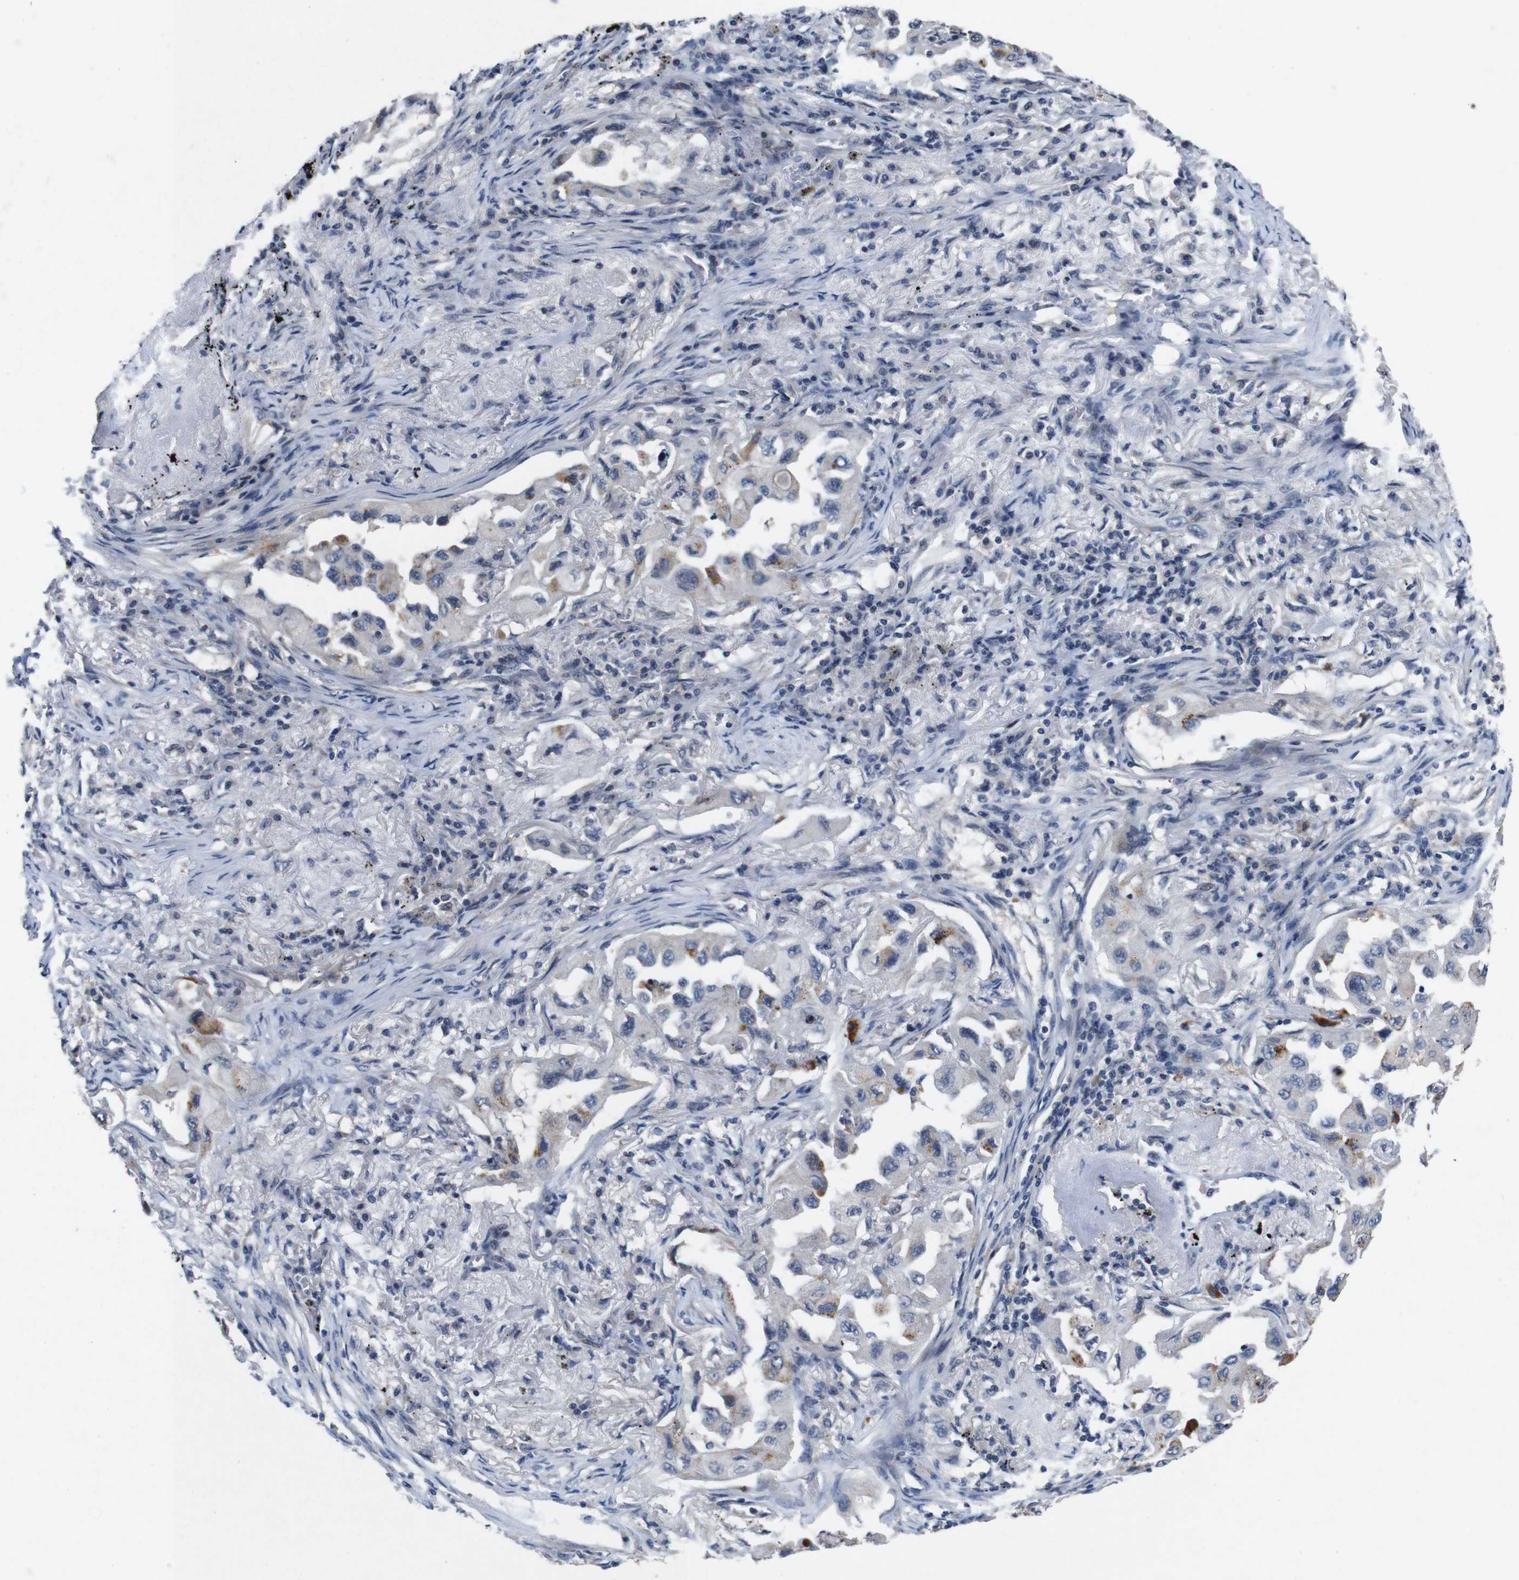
{"staining": {"intensity": "negative", "quantity": "none", "location": "none"}, "tissue": "lung cancer", "cell_type": "Tumor cells", "image_type": "cancer", "snomed": [{"axis": "morphology", "description": "Adenocarcinoma, NOS"}, {"axis": "topography", "description": "Lung"}], "caption": "Immunohistochemical staining of adenocarcinoma (lung) demonstrates no significant expression in tumor cells. The staining was performed using DAB (3,3'-diaminobenzidine) to visualize the protein expression in brown, while the nuclei were stained in blue with hematoxylin (Magnification: 20x).", "gene": "AKT3", "patient": {"sex": "female", "age": 65}}